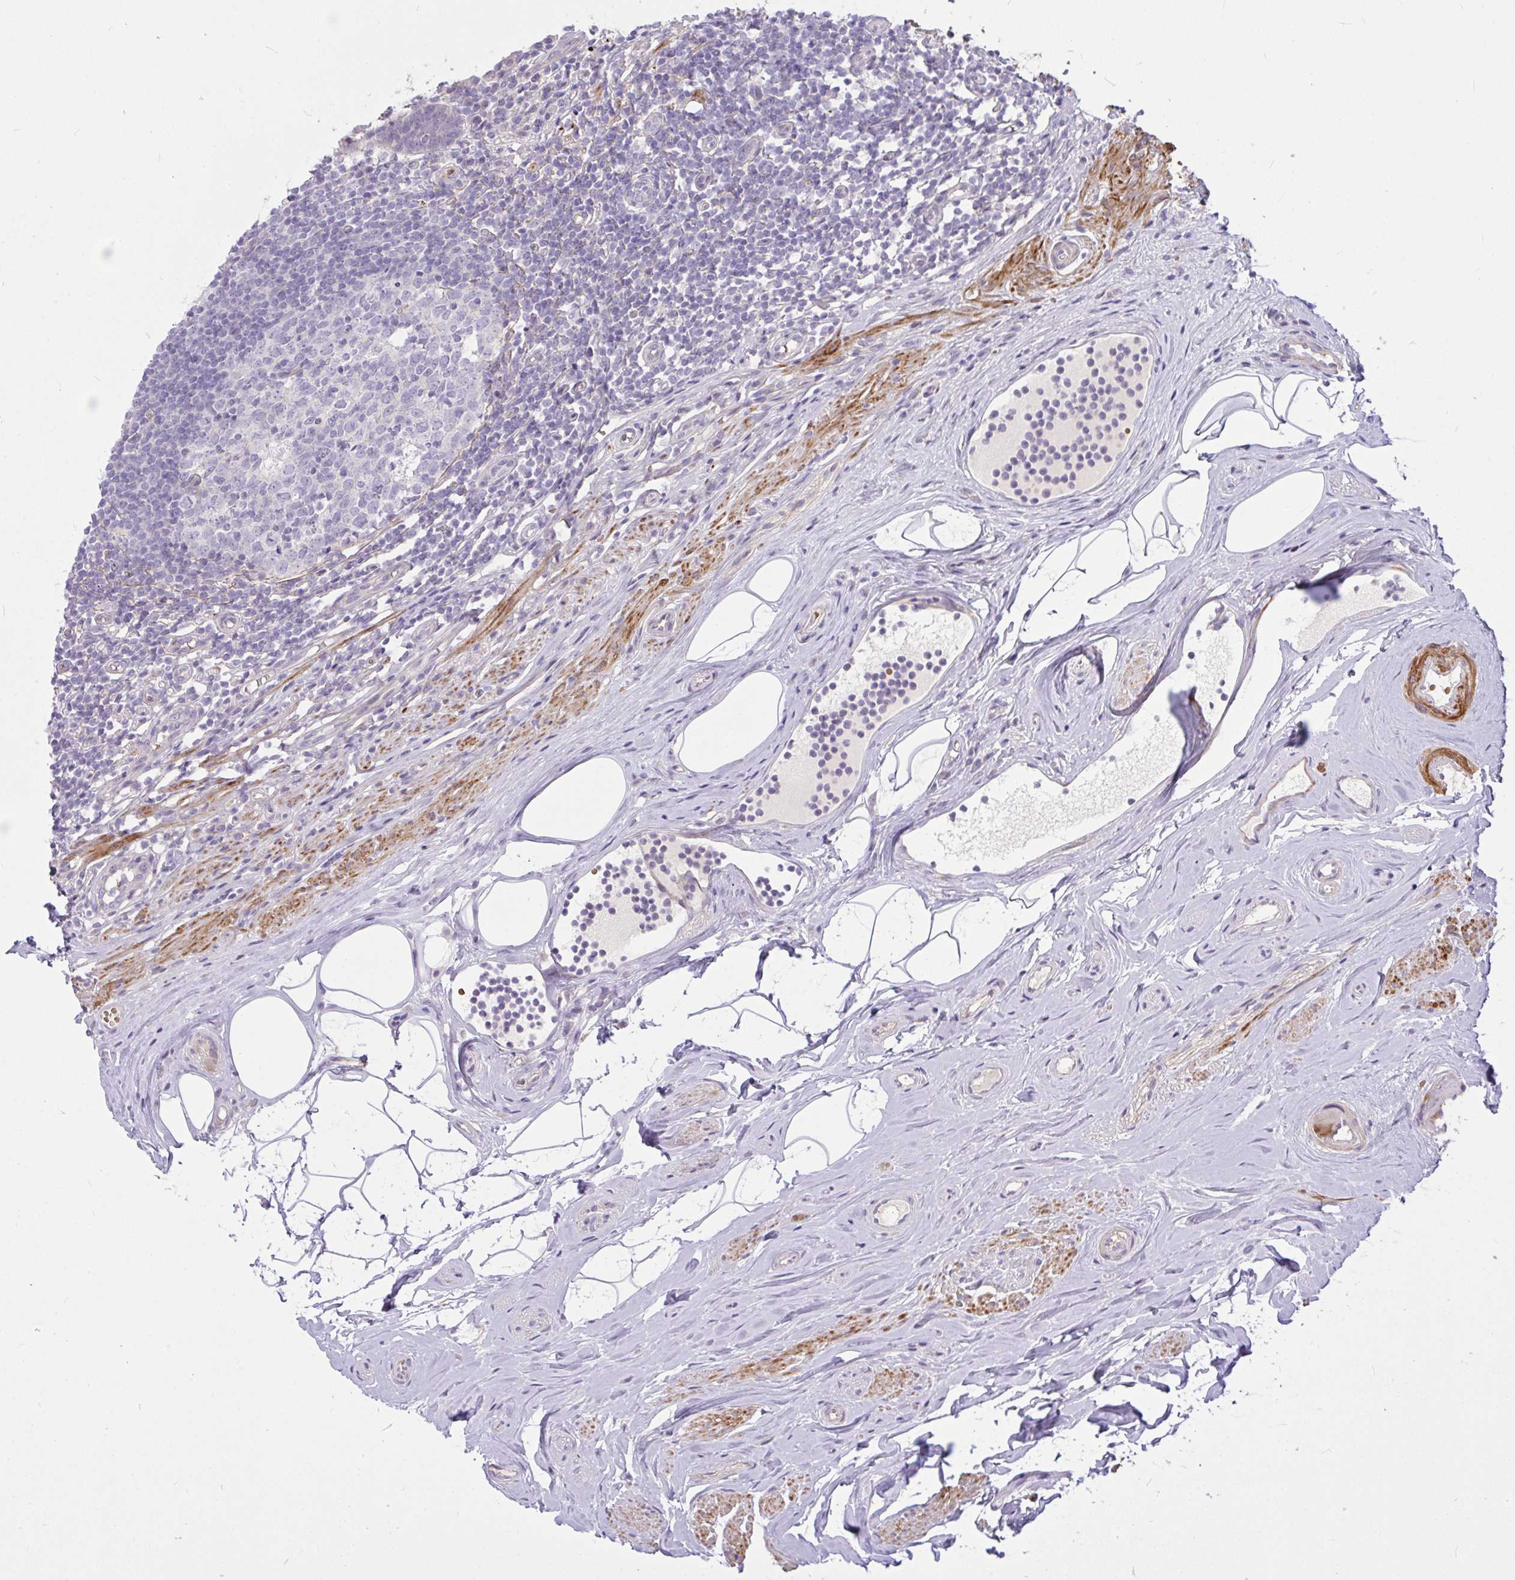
{"staining": {"intensity": "weak", "quantity": ">75%", "location": "cytoplasmic/membranous"}, "tissue": "appendix", "cell_type": "Glandular cells", "image_type": "normal", "snomed": [{"axis": "morphology", "description": "Normal tissue, NOS"}, {"axis": "topography", "description": "Appendix"}], "caption": "Protein staining of normal appendix demonstrates weak cytoplasmic/membranous expression in approximately >75% of glandular cells. The staining was performed using DAB, with brown indicating positive protein expression. Nuclei are stained blue with hematoxylin.", "gene": "MOCS1", "patient": {"sex": "female", "age": 56}}